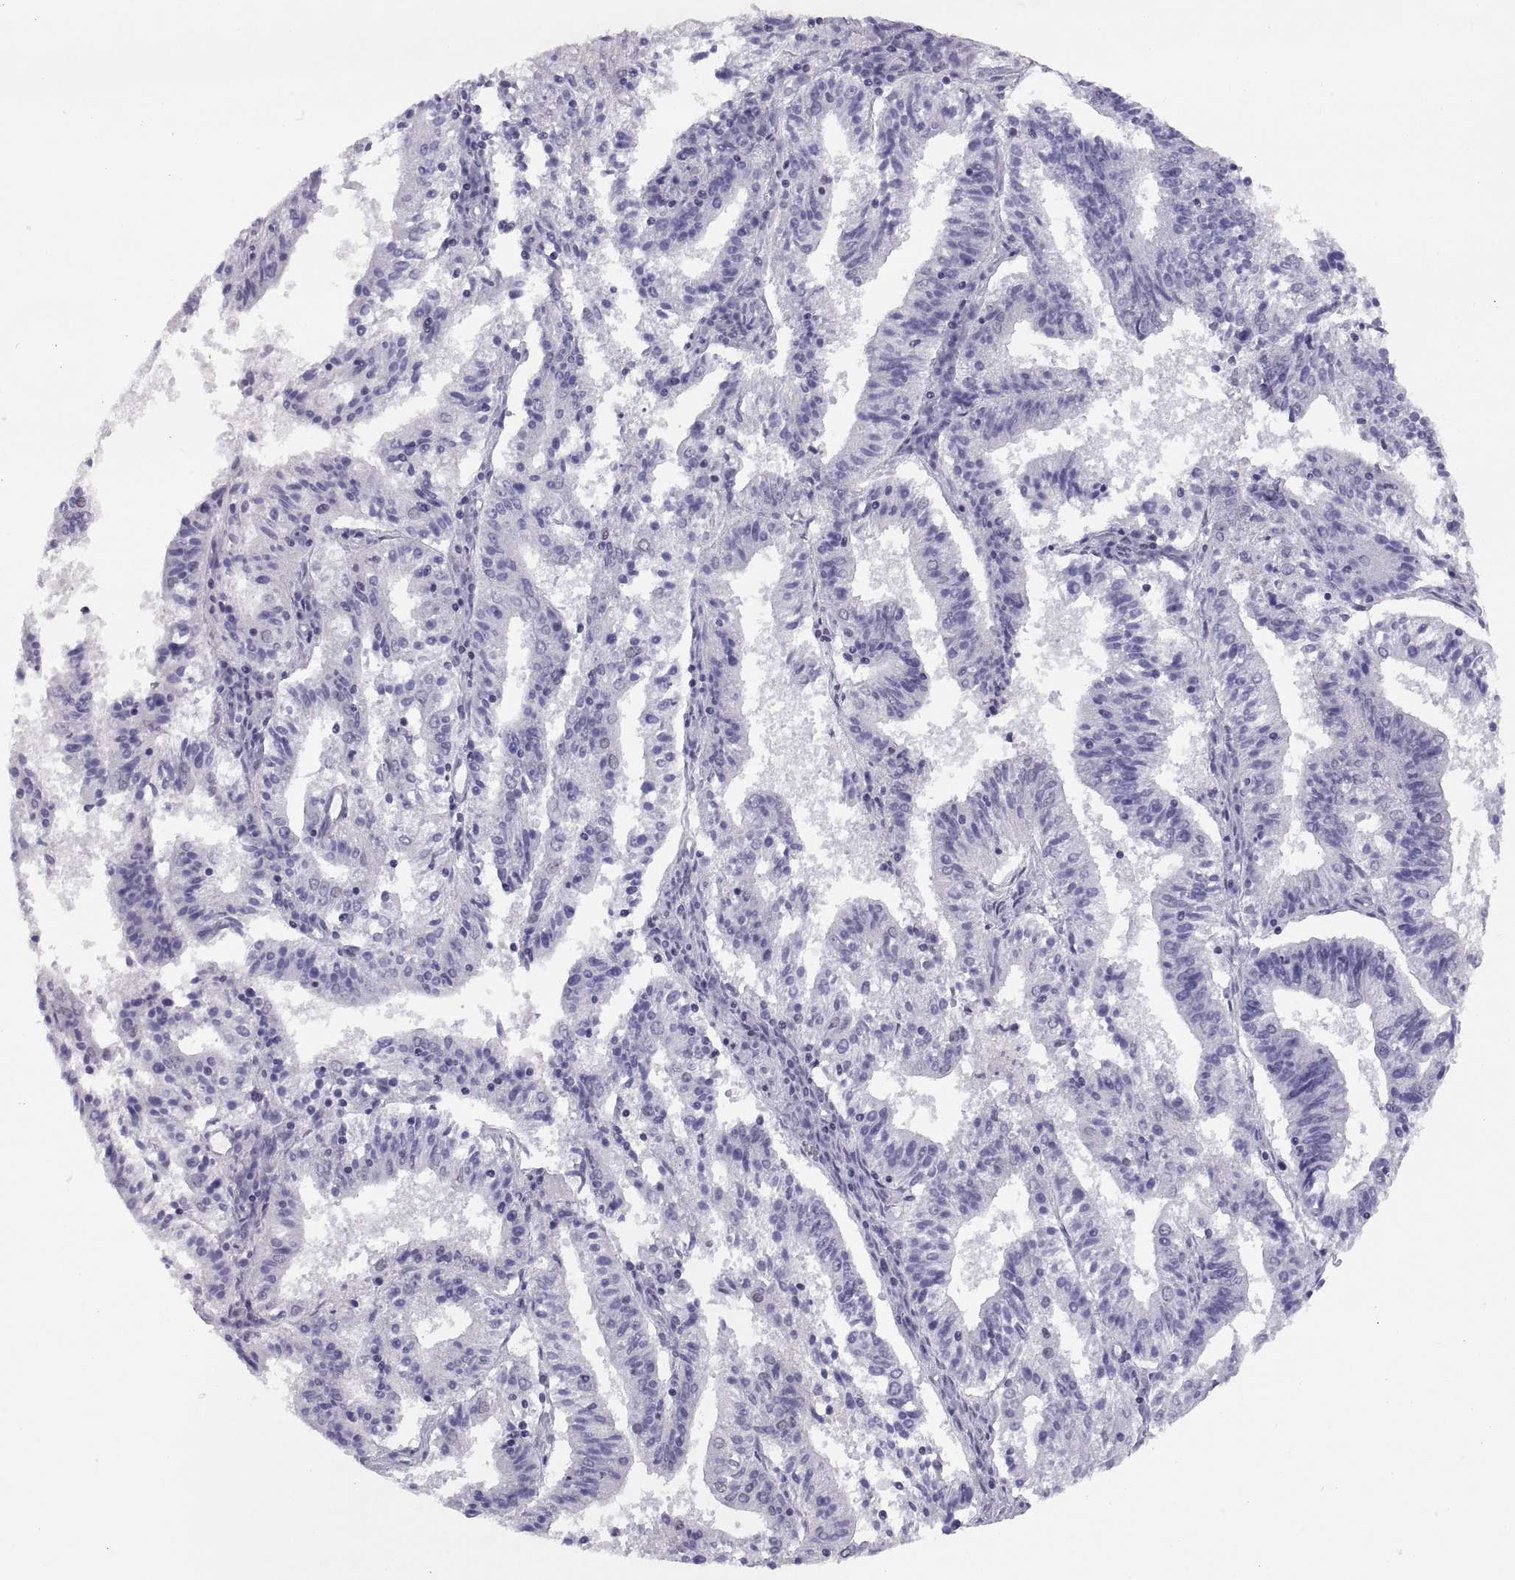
{"staining": {"intensity": "negative", "quantity": "none", "location": "none"}, "tissue": "endometrial cancer", "cell_type": "Tumor cells", "image_type": "cancer", "snomed": [{"axis": "morphology", "description": "Adenocarcinoma, NOS"}, {"axis": "topography", "description": "Endometrium"}], "caption": "The photomicrograph reveals no significant expression in tumor cells of endometrial adenocarcinoma.", "gene": "CARTPT", "patient": {"sex": "female", "age": 82}}